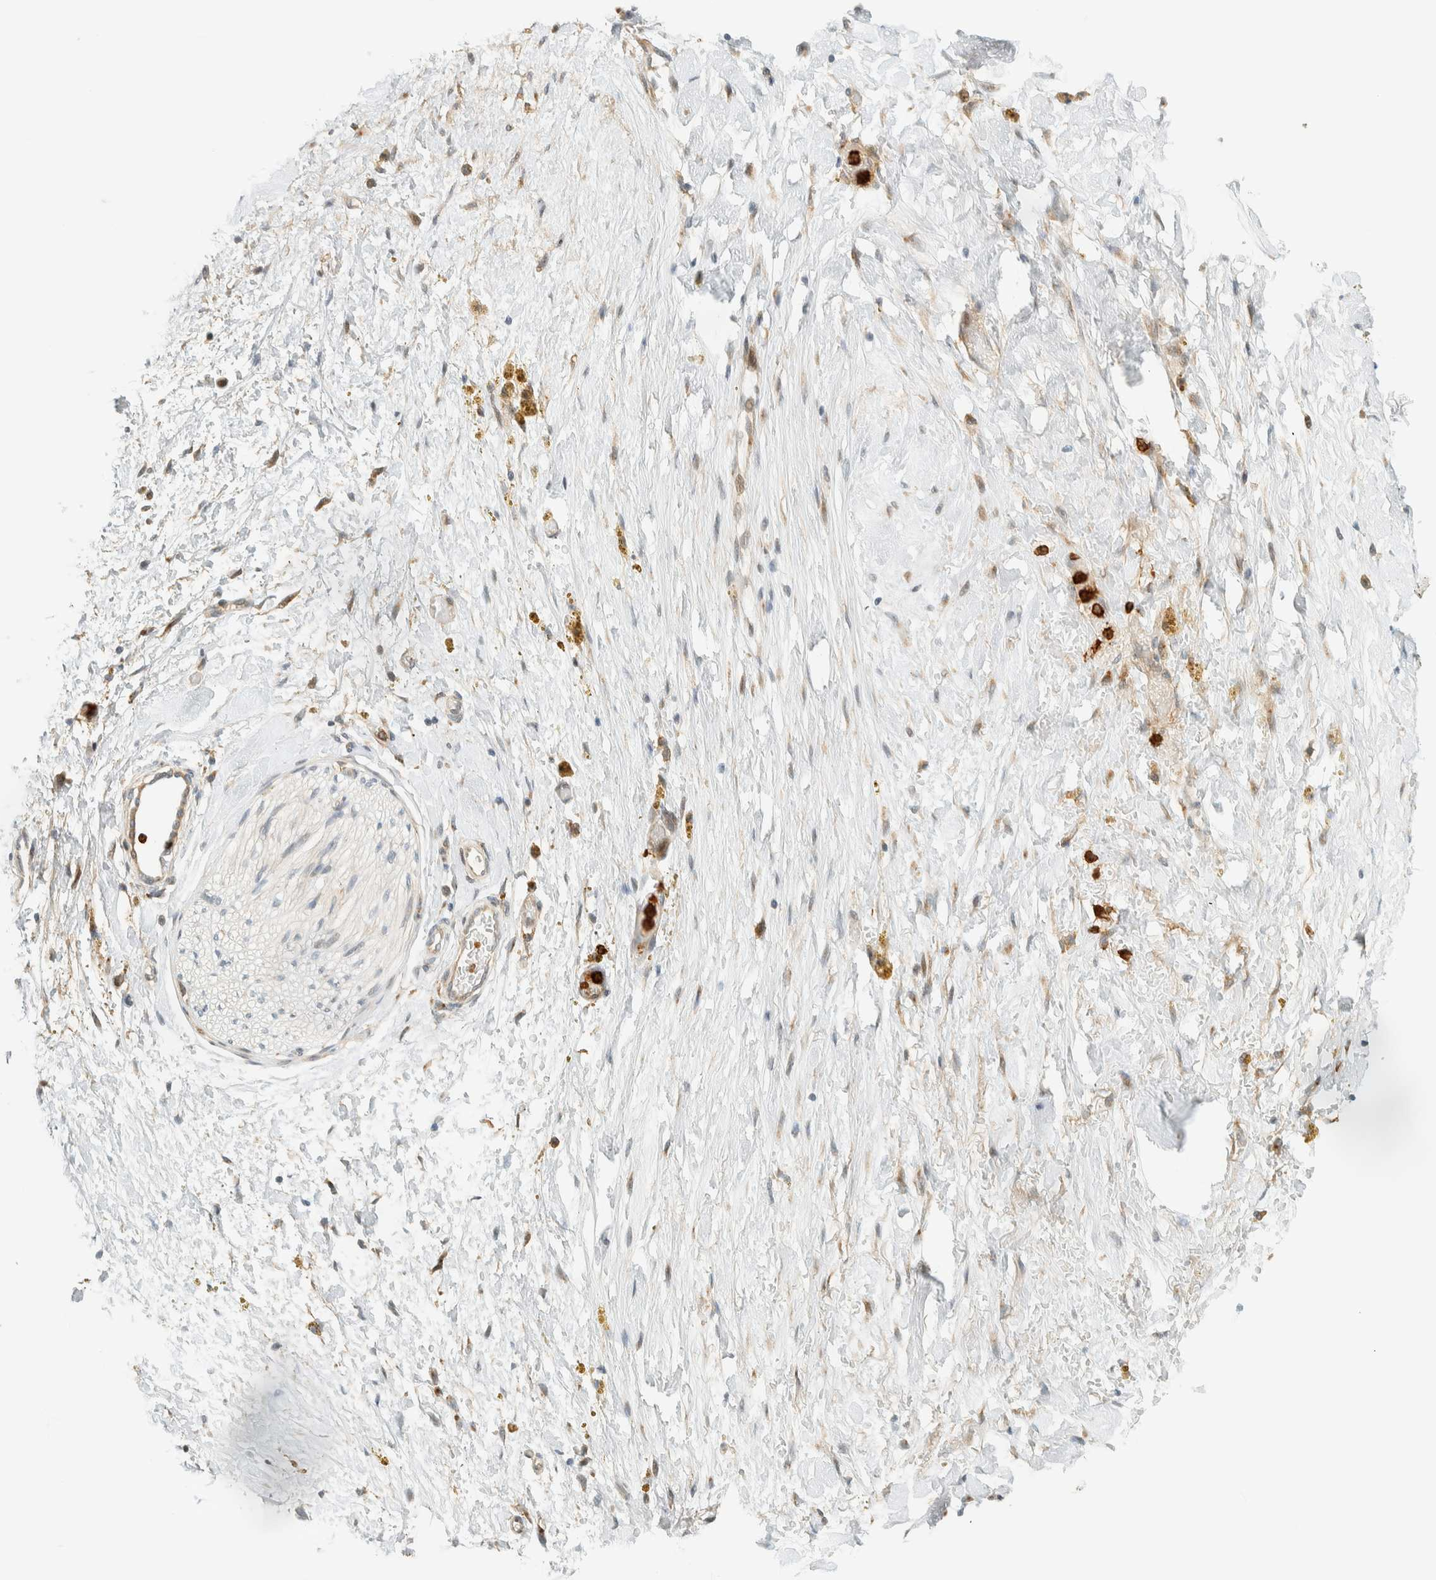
{"staining": {"intensity": "negative", "quantity": "none", "location": "none"}, "tissue": "adipose tissue", "cell_type": "Adipocytes", "image_type": "normal", "snomed": [{"axis": "morphology", "description": "Normal tissue, NOS"}, {"axis": "topography", "description": "Kidney"}, {"axis": "topography", "description": "Peripheral nerve tissue"}], "caption": "The micrograph demonstrates no significant positivity in adipocytes of adipose tissue. (Immunohistochemistry, brightfield microscopy, high magnification).", "gene": "CCDC171", "patient": {"sex": "male", "age": 7}}